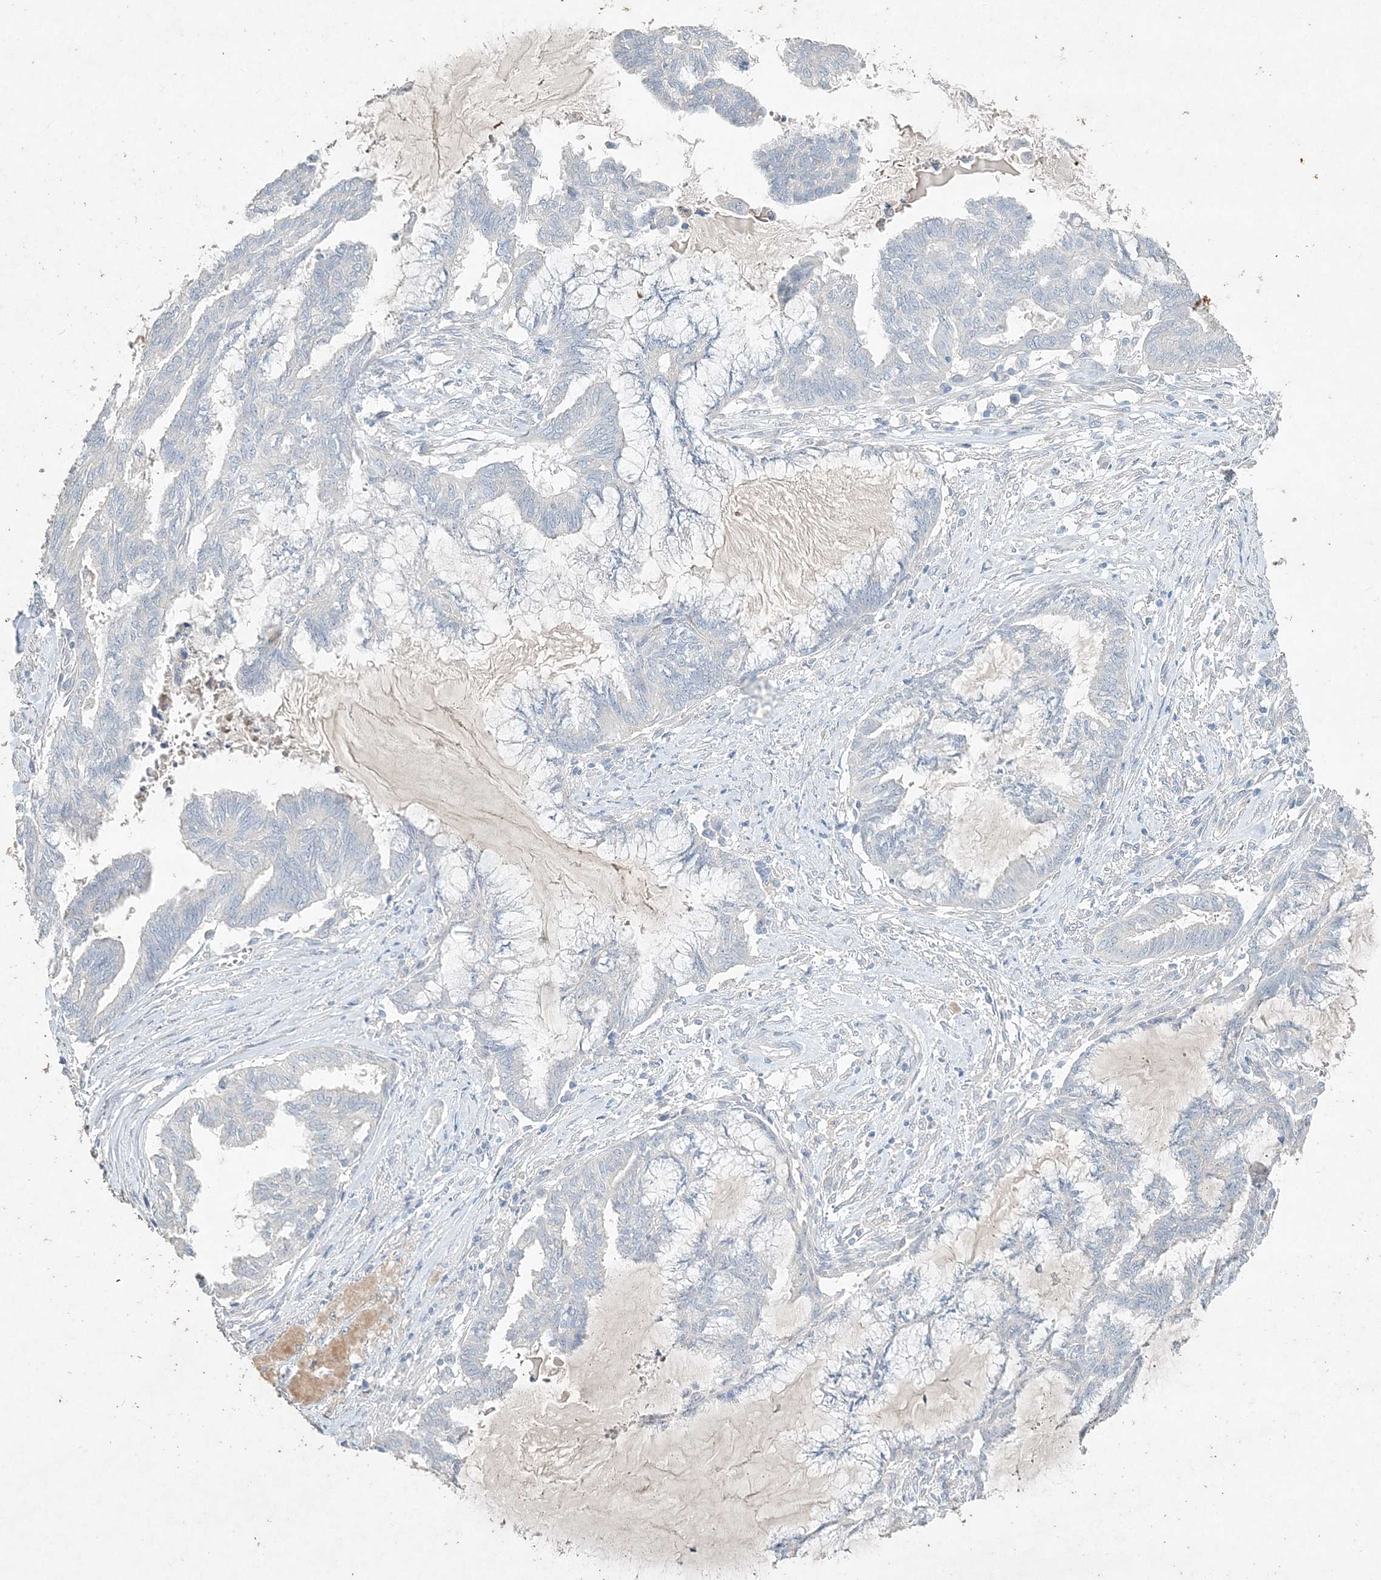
{"staining": {"intensity": "negative", "quantity": "none", "location": "none"}, "tissue": "endometrial cancer", "cell_type": "Tumor cells", "image_type": "cancer", "snomed": [{"axis": "morphology", "description": "Adenocarcinoma, NOS"}, {"axis": "topography", "description": "Endometrium"}], "caption": "Image shows no significant protein staining in tumor cells of endometrial adenocarcinoma.", "gene": "DNAH5", "patient": {"sex": "female", "age": 86}}